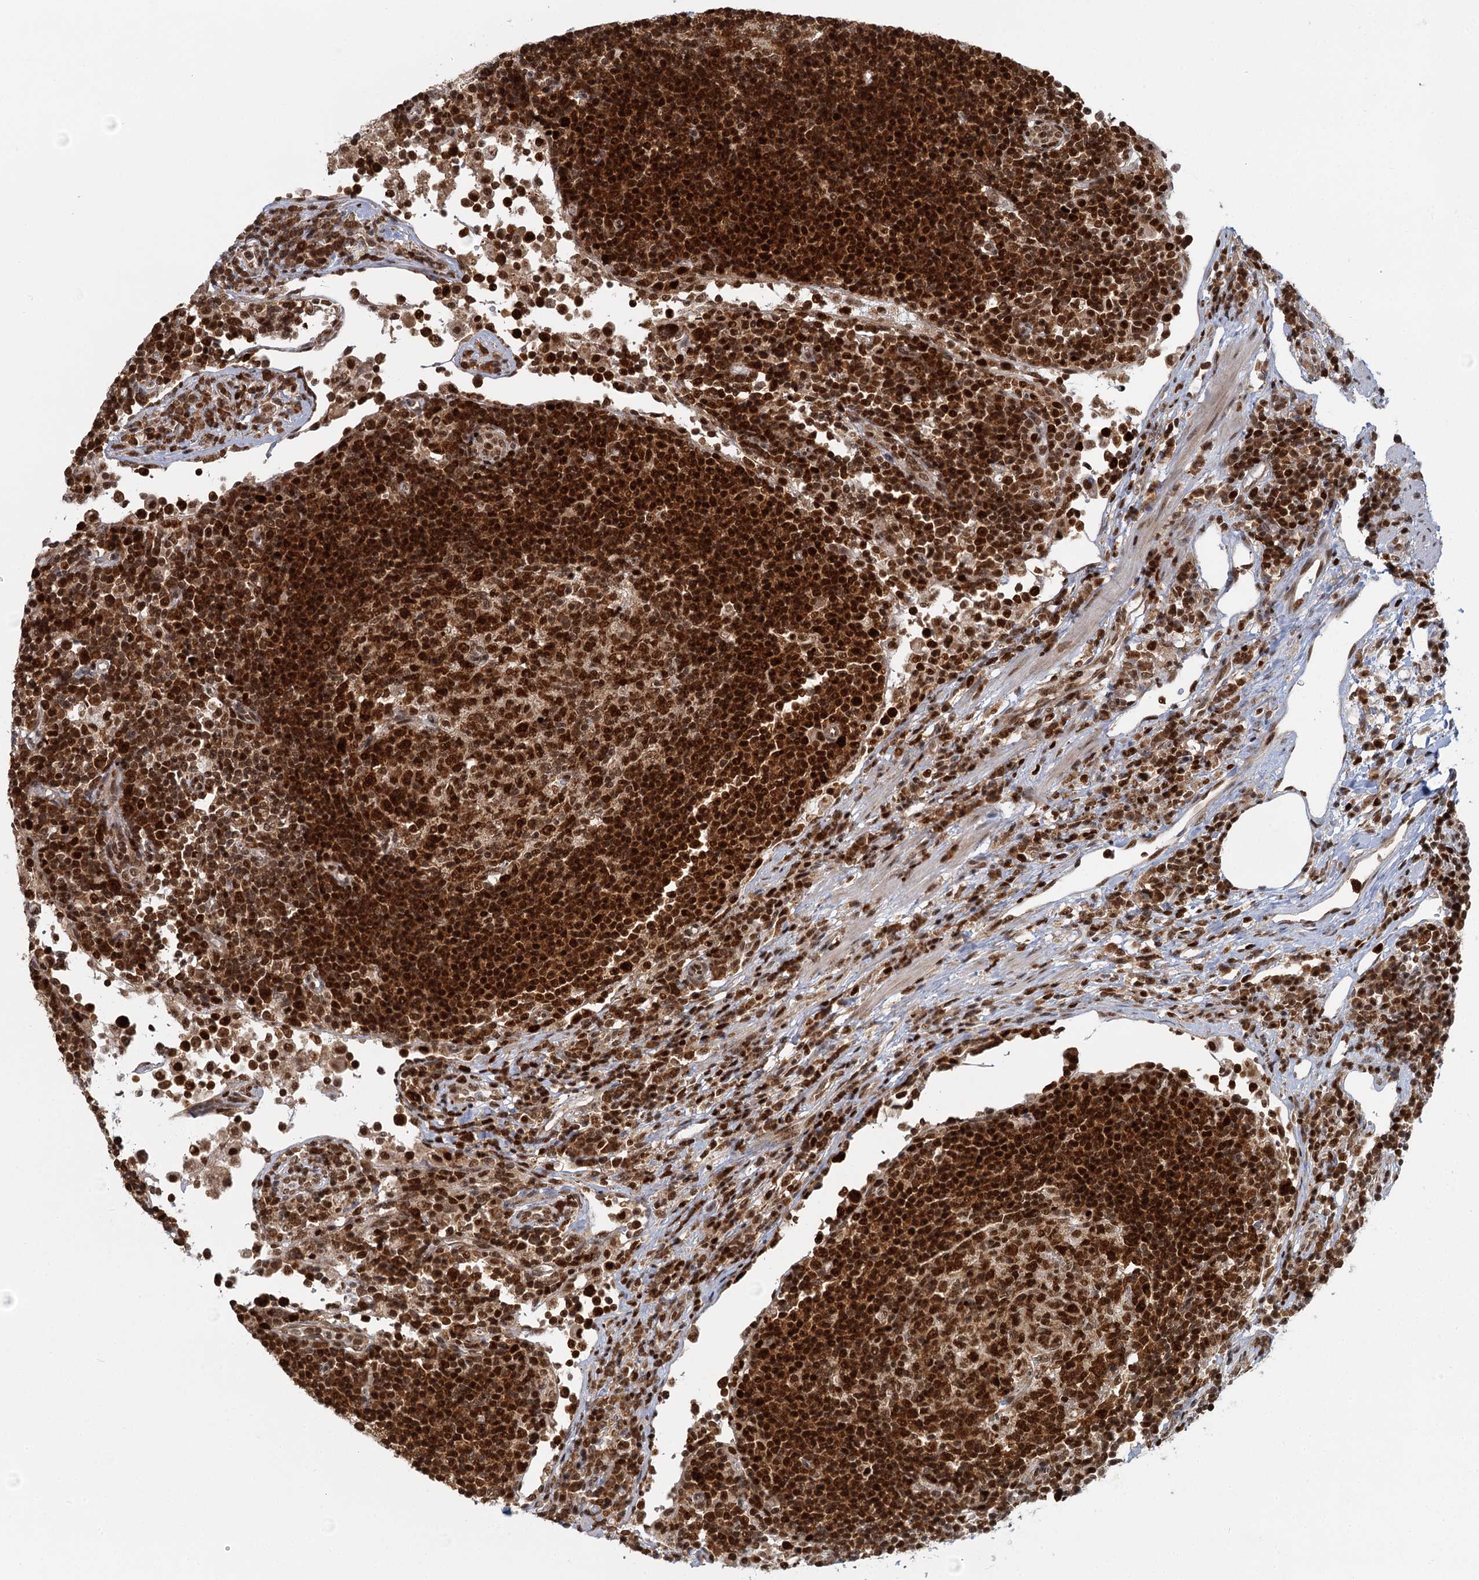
{"staining": {"intensity": "strong", "quantity": ">75%", "location": "cytoplasmic/membranous,nuclear"}, "tissue": "lymph node", "cell_type": "Germinal center cells", "image_type": "normal", "snomed": [{"axis": "morphology", "description": "Normal tissue, NOS"}, {"axis": "topography", "description": "Lymph node"}], "caption": "The immunohistochemical stain labels strong cytoplasmic/membranous,nuclear expression in germinal center cells of unremarkable lymph node. (IHC, brightfield microscopy, high magnification).", "gene": "GPATCH11", "patient": {"sex": "female", "age": 53}}